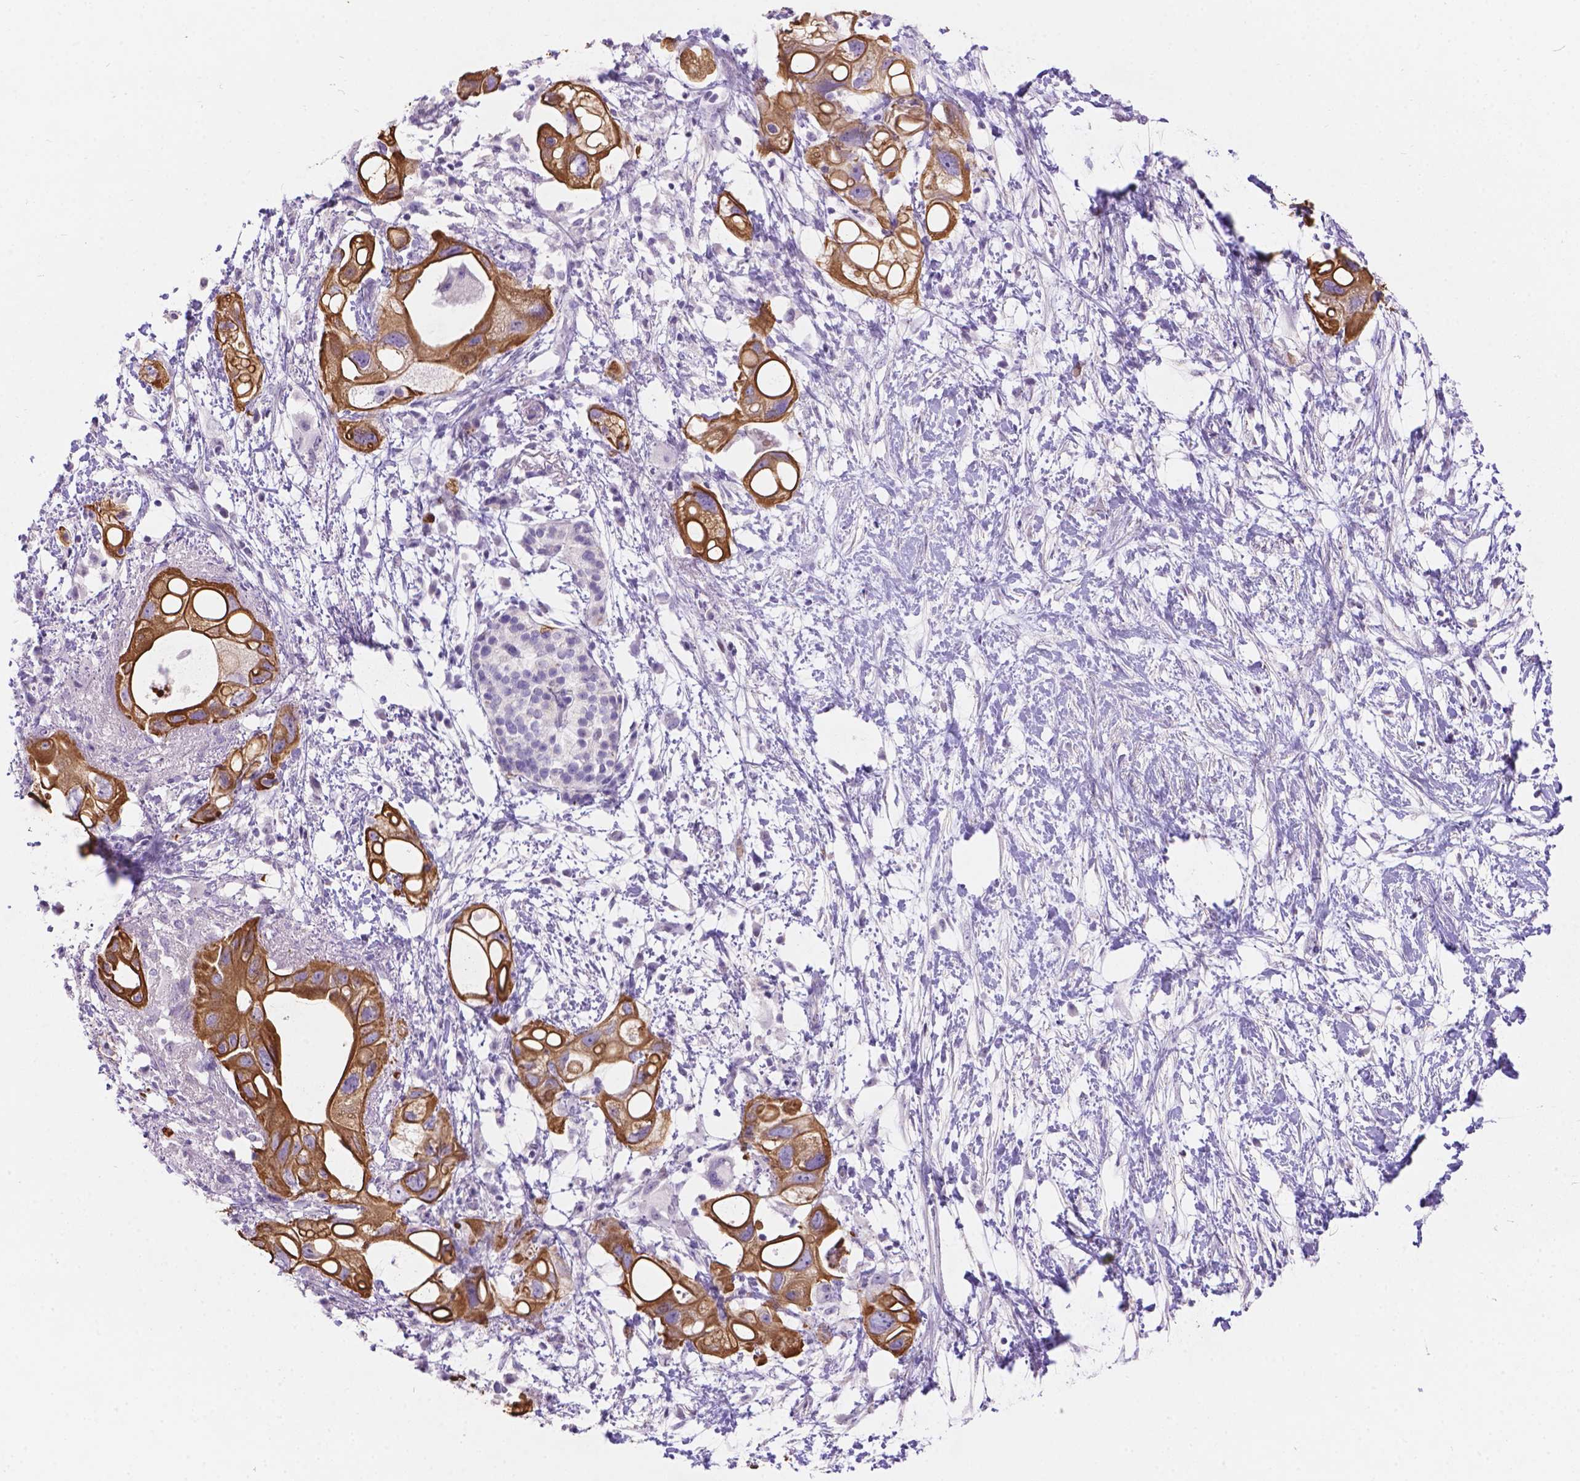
{"staining": {"intensity": "strong", "quantity": ">75%", "location": "cytoplasmic/membranous"}, "tissue": "pancreatic cancer", "cell_type": "Tumor cells", "image_type": "cancer", "snomed": [{"axis": "morphology", "description": "Adenocarcinoma, NOS"}, {"axis": "topography", "description": "Pancreas"}], "caption": "Immunohistochemistry (DAB (3,3'-diaminobenzidine)) staining of pancreatic adenocarcinoma exhibits strong cytoplasmic/membranous protein positivity in about >75% of tumor cells.", "gene": "DMWD", "patient": {"sex": "female", "age": 72}}